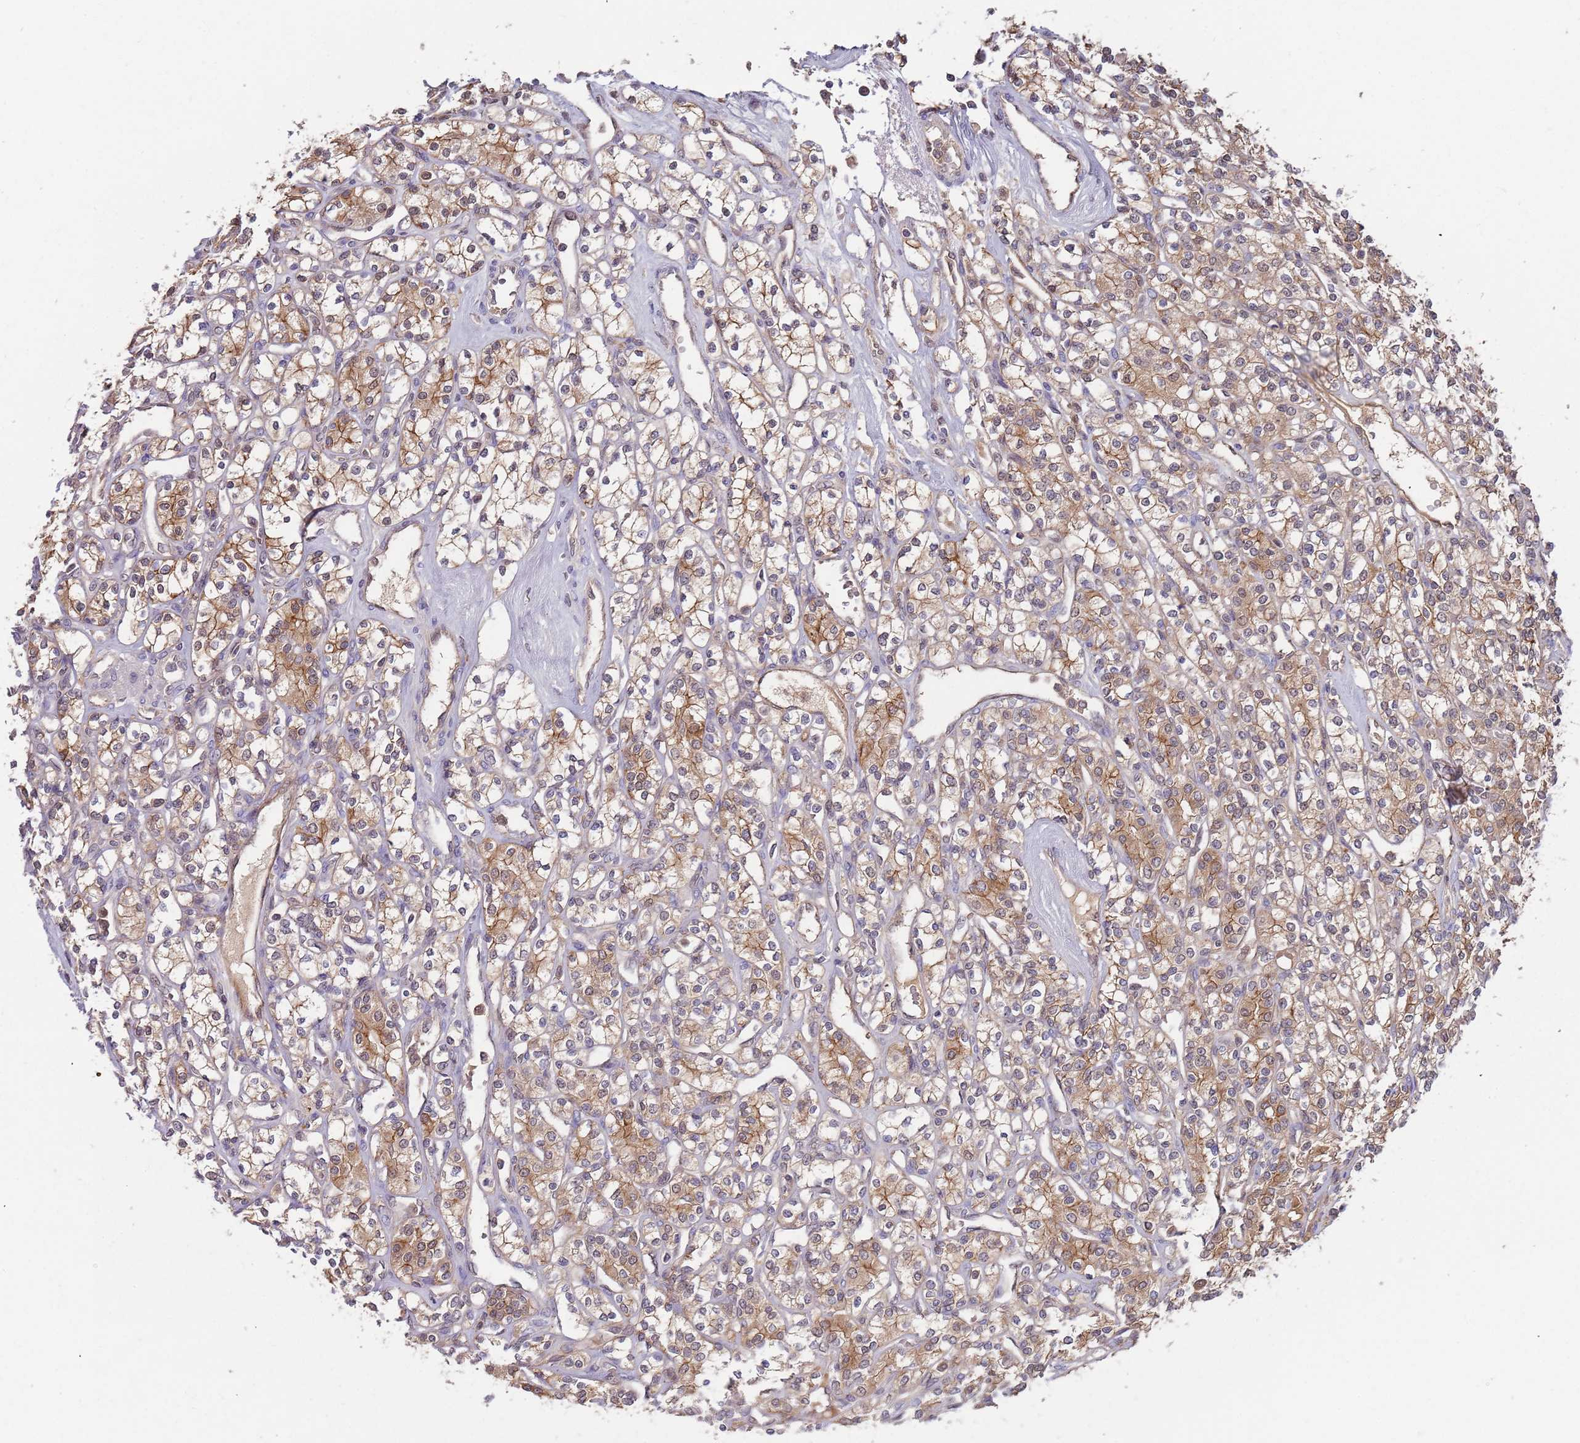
{"staining": {"intensity": "moderate", "quantity": ">75%", "location": "cytoplasmic/membranous"}, "tissue": "renal cancer", "cell_type": "Tumor cells", "image_type": "cancer", "snomed": [{"axis": "morphology", "description": "Adenocarcinoma, NOS"}, {"axis": "topography", "description": "Kidney"}], "caption": "Immunohistochemical staining of adenocarcinoma (renal) shows medium levels of moderate cytoplasmic/membranous protein positivity in approximately >75% of tumor cells.", "gene": "GSDMD", "patient": {"sex": "male", "age": 77}}